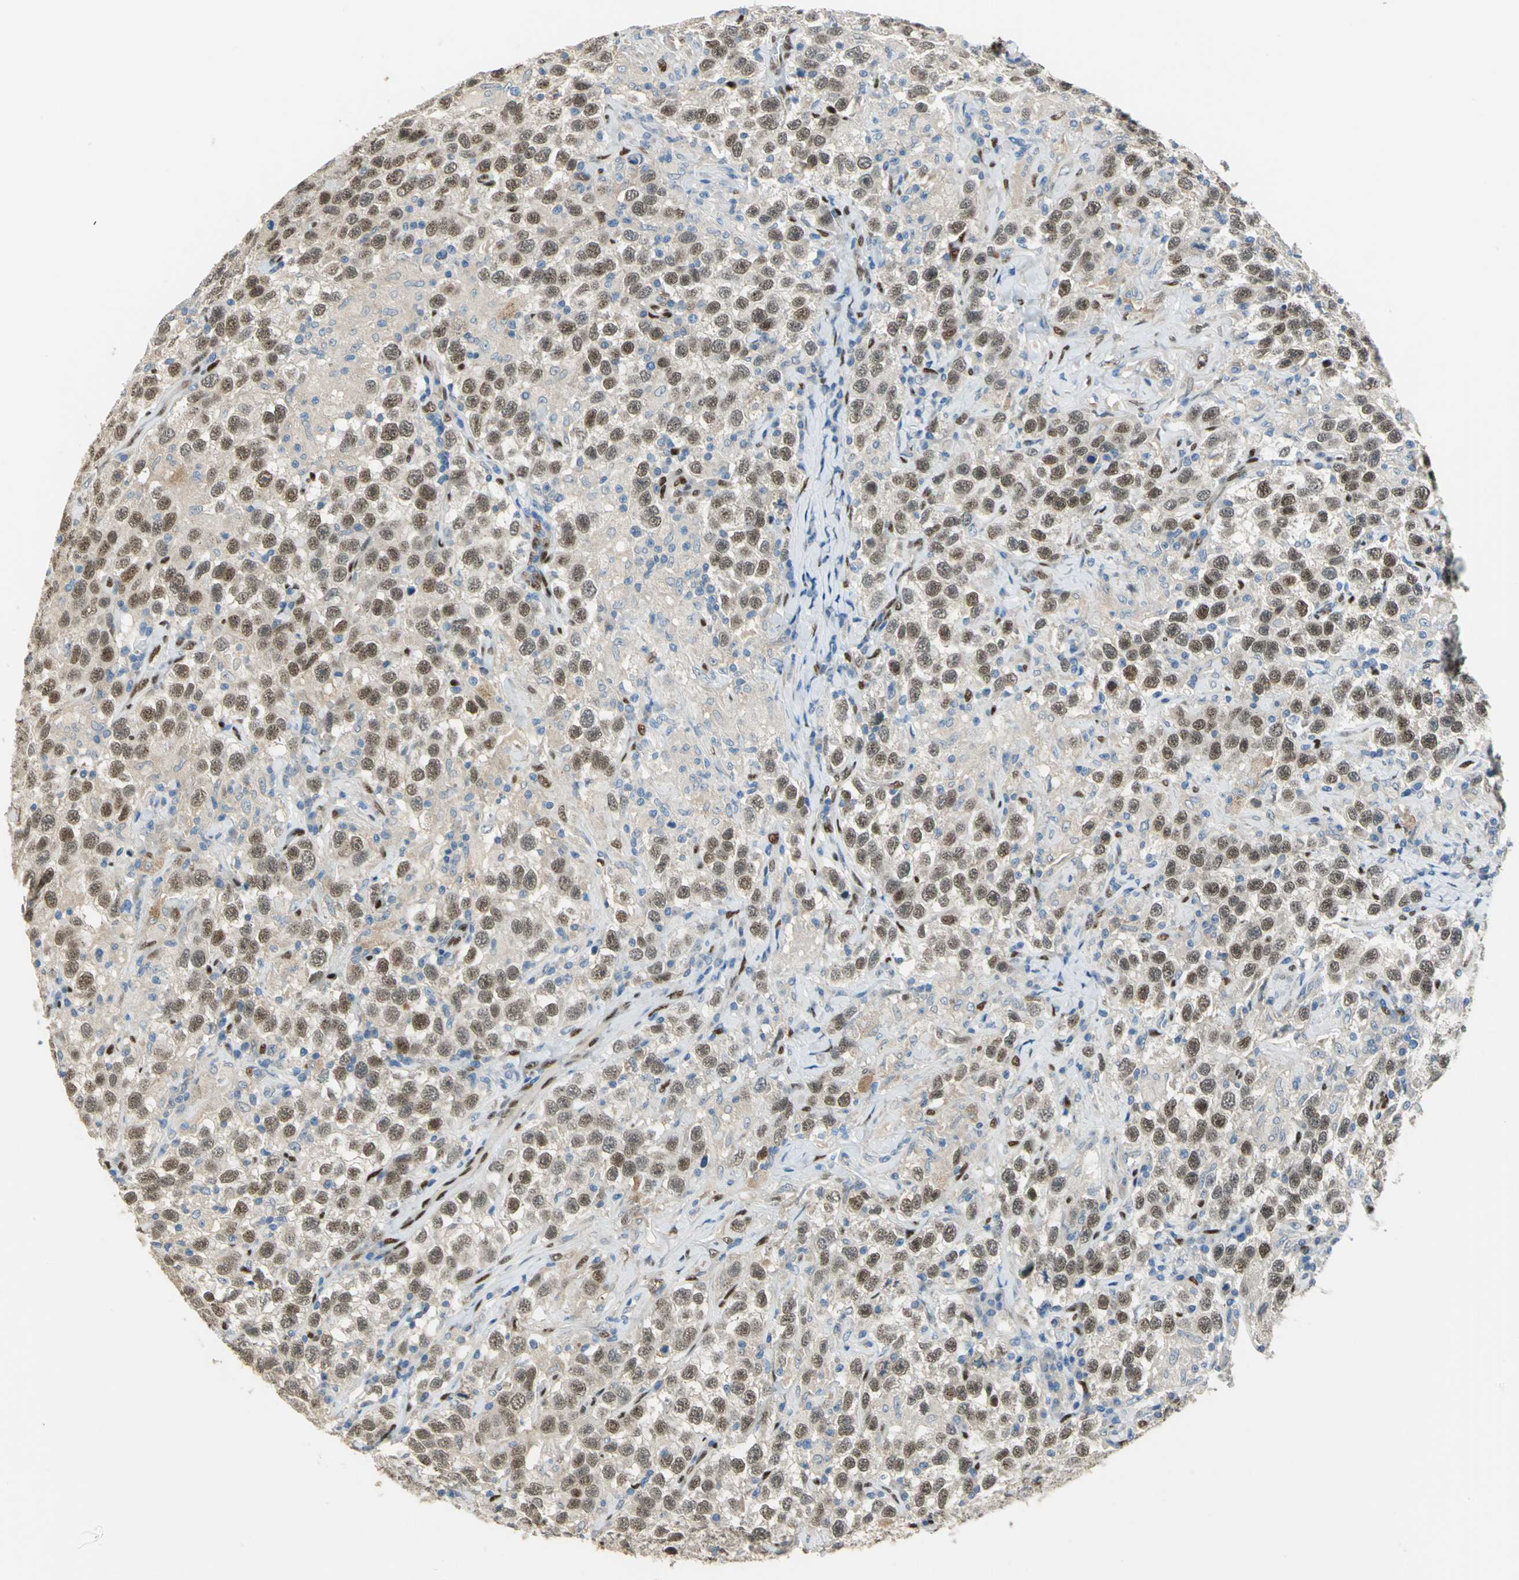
{"staining": {"intensity": "moderate", "quantity": ">75%", "location": "cytoplasmic/membranous,nuclear"}, "tissue": "testis cancer", "cell_type": "Tumor cells", "image_type": "cancer", "snomed": [{"axis": "morphology", "description": "Seminoma, NOS"}, {"axis": "topography", "description": "Testis"}], "caption": "Human testis cancer stained with a brown dye shows moderate cytoplasmic/membranous and nuclear positive positivity in about >75% of tumor cells.", "gene": "RBFOX2", "patient": {"sex": "male", "age": 41}}